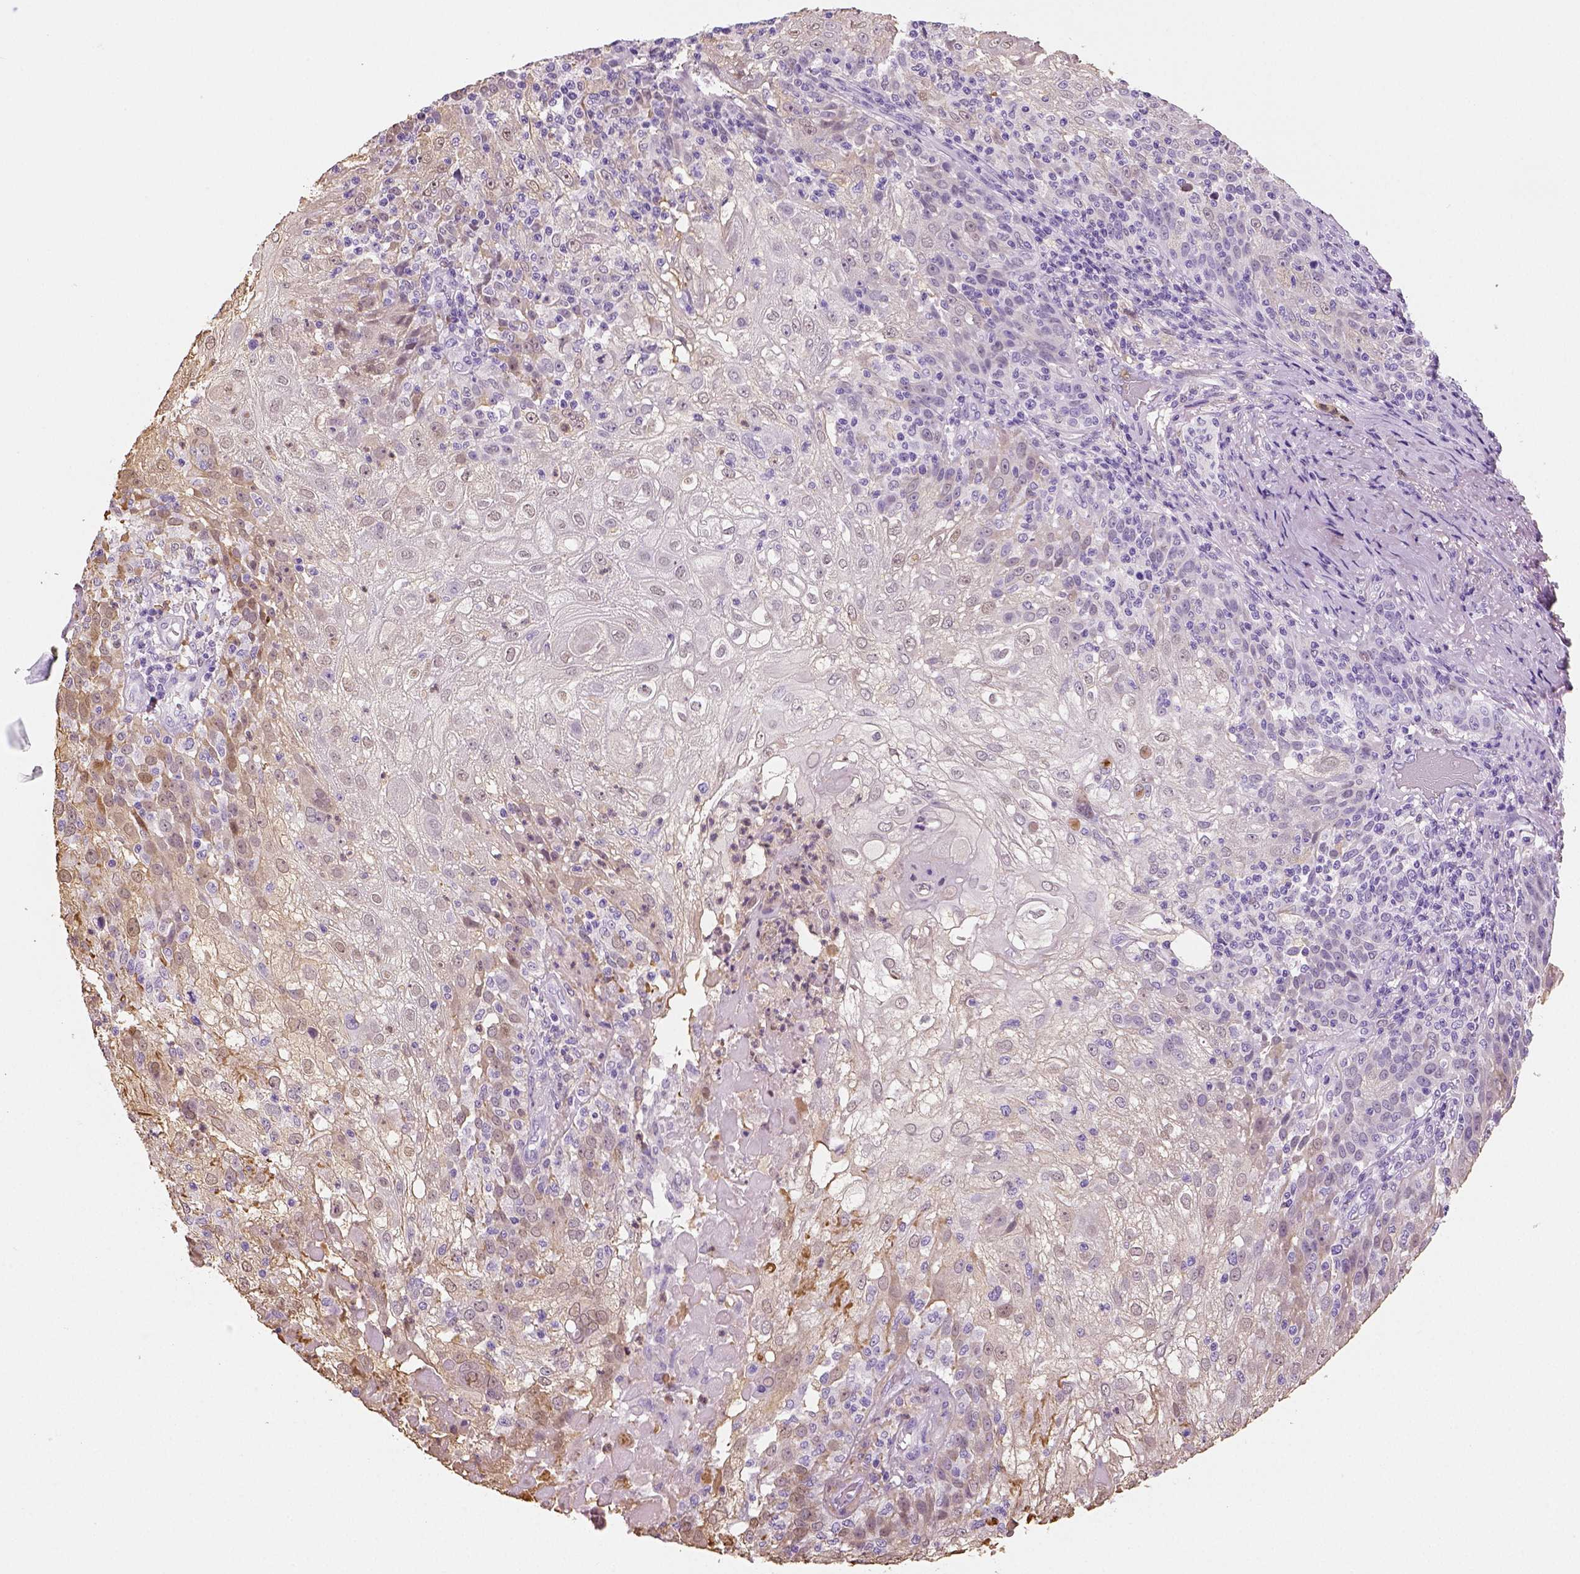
{"staining": {"intensity": "negative", "quantity": "none", "location": "none"}, "tissue": "skin cancer", "cell_type": "Tumor cells", "image_type": "cancer", "snomed": [{"axis": "morphology", "description": "Normal tissue, NOS"}, {"axis": "morphology", "description": "Squamous cell carcinoma, NOS"}, {"axis": "topography", "description": "Skin"}], "caption": "A photomicrograph of human squamous cell carcinoma (skin) is negative for staining in tumor cells.", "gene": "NECAB2", "patient": {"sex": "female", "age": 83}}